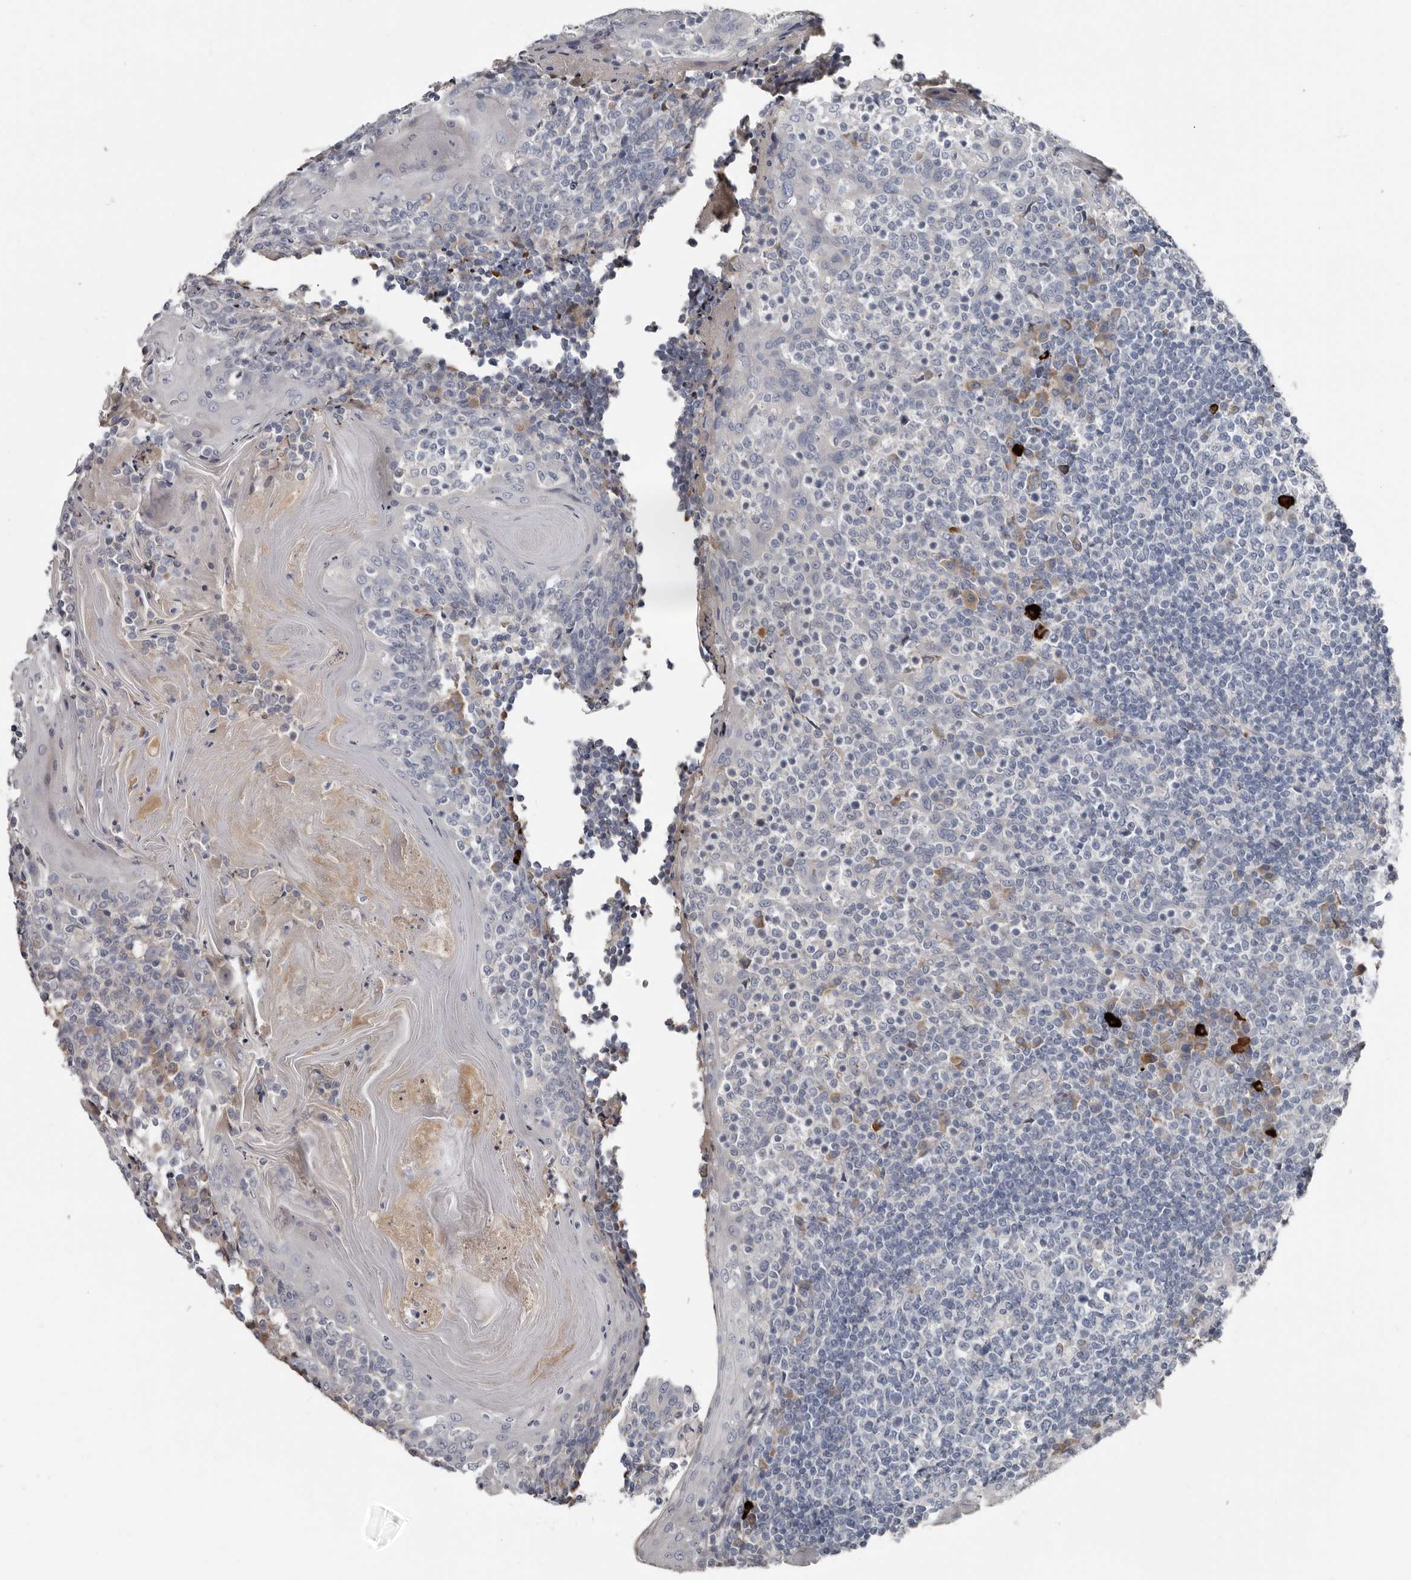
{"staining": {"intensity": "negative", "quantity": "none", "location": "none"}, "tissue": "tonsil", "cell_type": "Germinal center cells", "image_type": "normal", "snomed": [{"axis": "morphology", "description": "Normal tissue, NOS"}, {"axis": "topography", "description": "Tonsil"}], "caption": "DAB immunohistochemical staining of benign human tonsil shows no significant staining in germinal center cells. Brightfield microscopy of immunohistochemistry stained with DAB (brown) and hematoxylin (blue), captured at high magnification.", "gene": "ZNF114", "patient": {"sex": "female", "age": 19}}